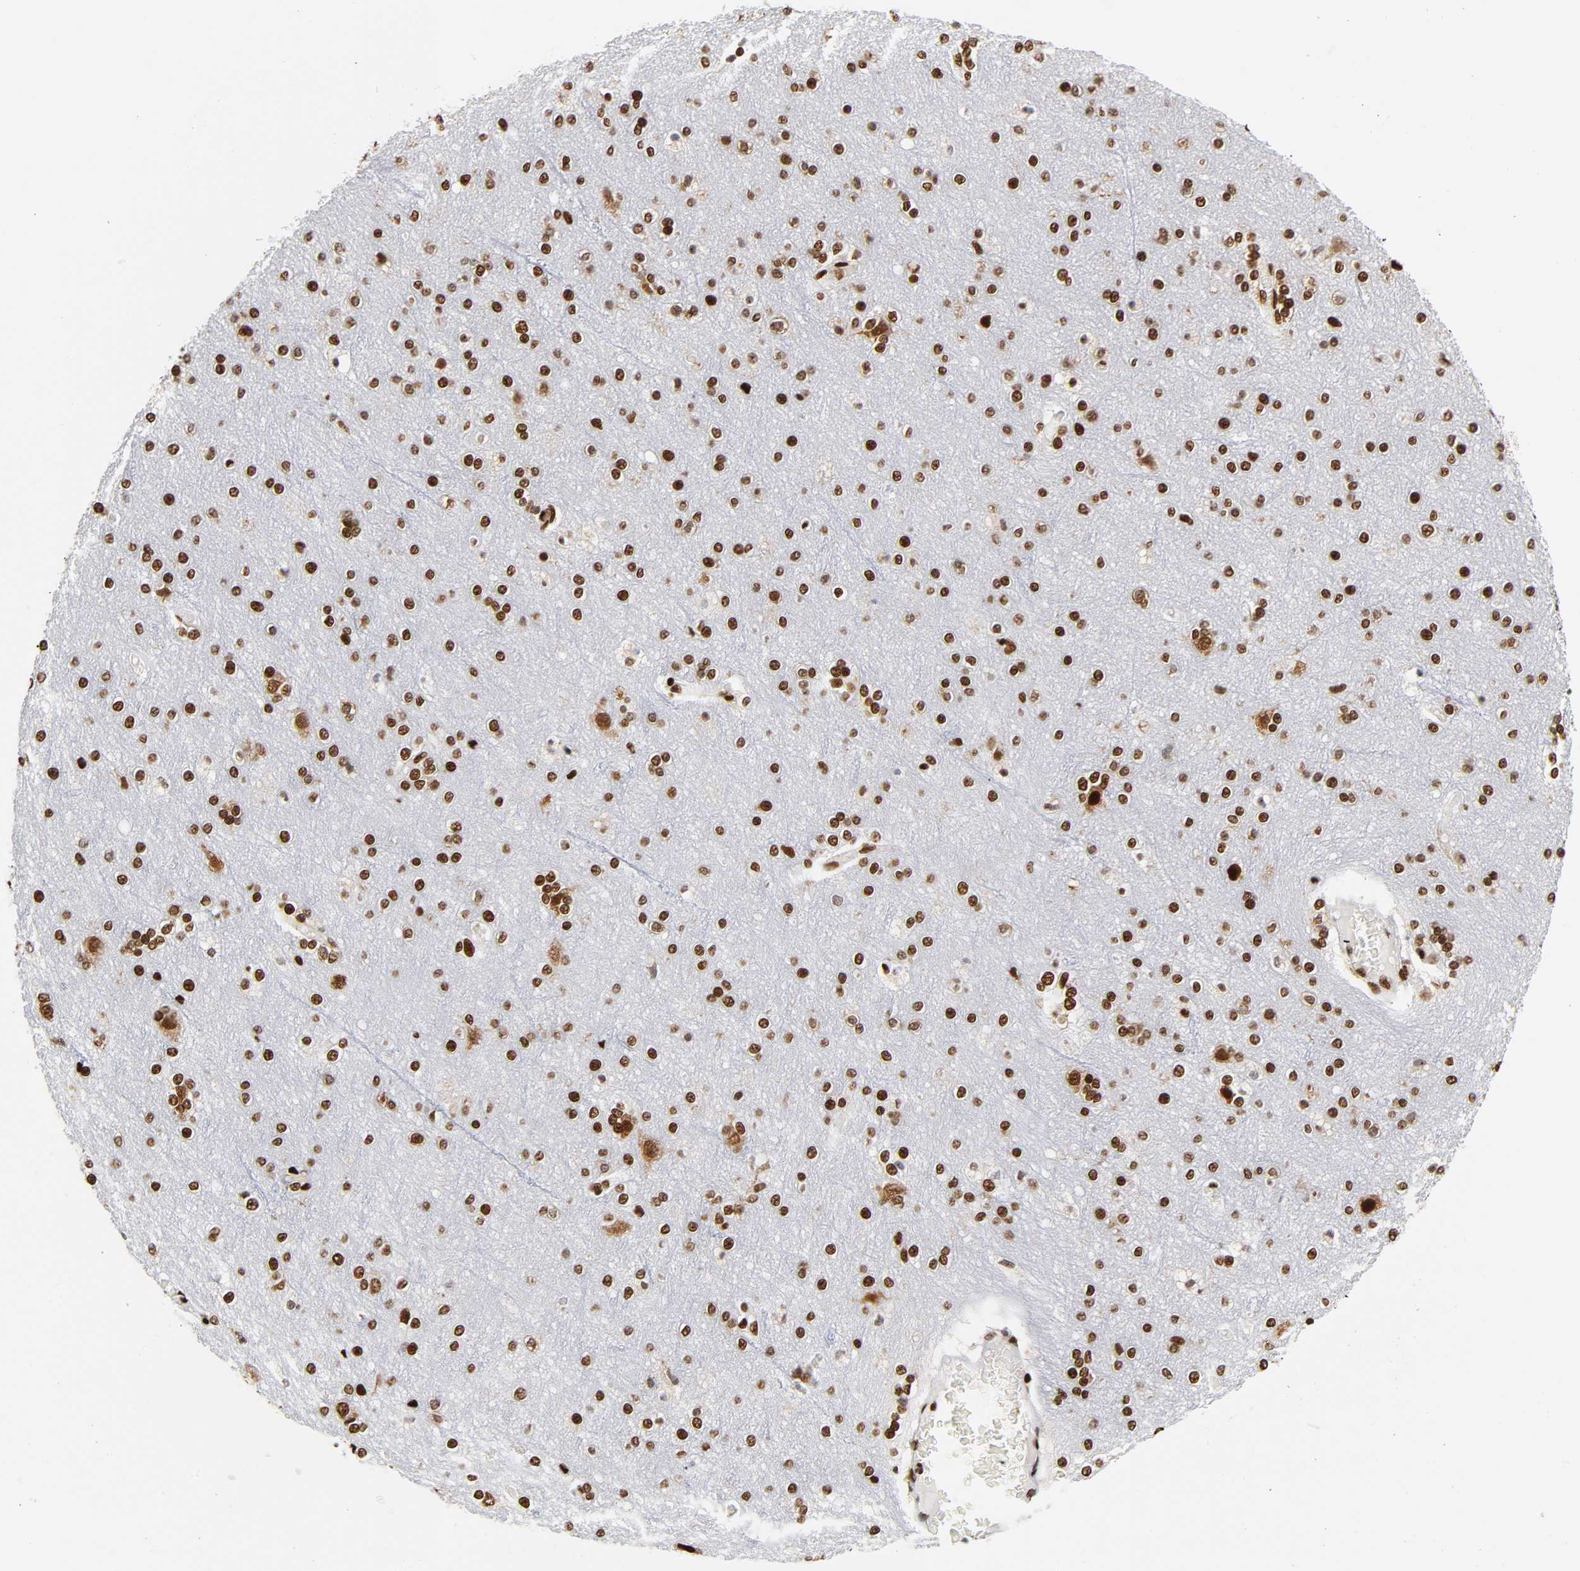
{"staining": {"intensity": "strong", "quantity": ">75%", "location": "nuclear"}, "tissue": "cerebral cortex", "cell_type": "Endothelial cells", "image_type": "normal", "snomed": [{"axis": "morphology", "description": "Normal tissue, NOS"}, {"axis": "topography", "description": "Cerebral cortex"}], "caption": "Strong nuclear staining is identified in approximately >75% of endothelial cells in normal cerebral cortex. Using DAB (brown) and hematoxylin (blue) stains, captured at high magnification using brightfield microscopy.", "gene": "XRCC6", "patient": {"sex": "female", "age": 54}}